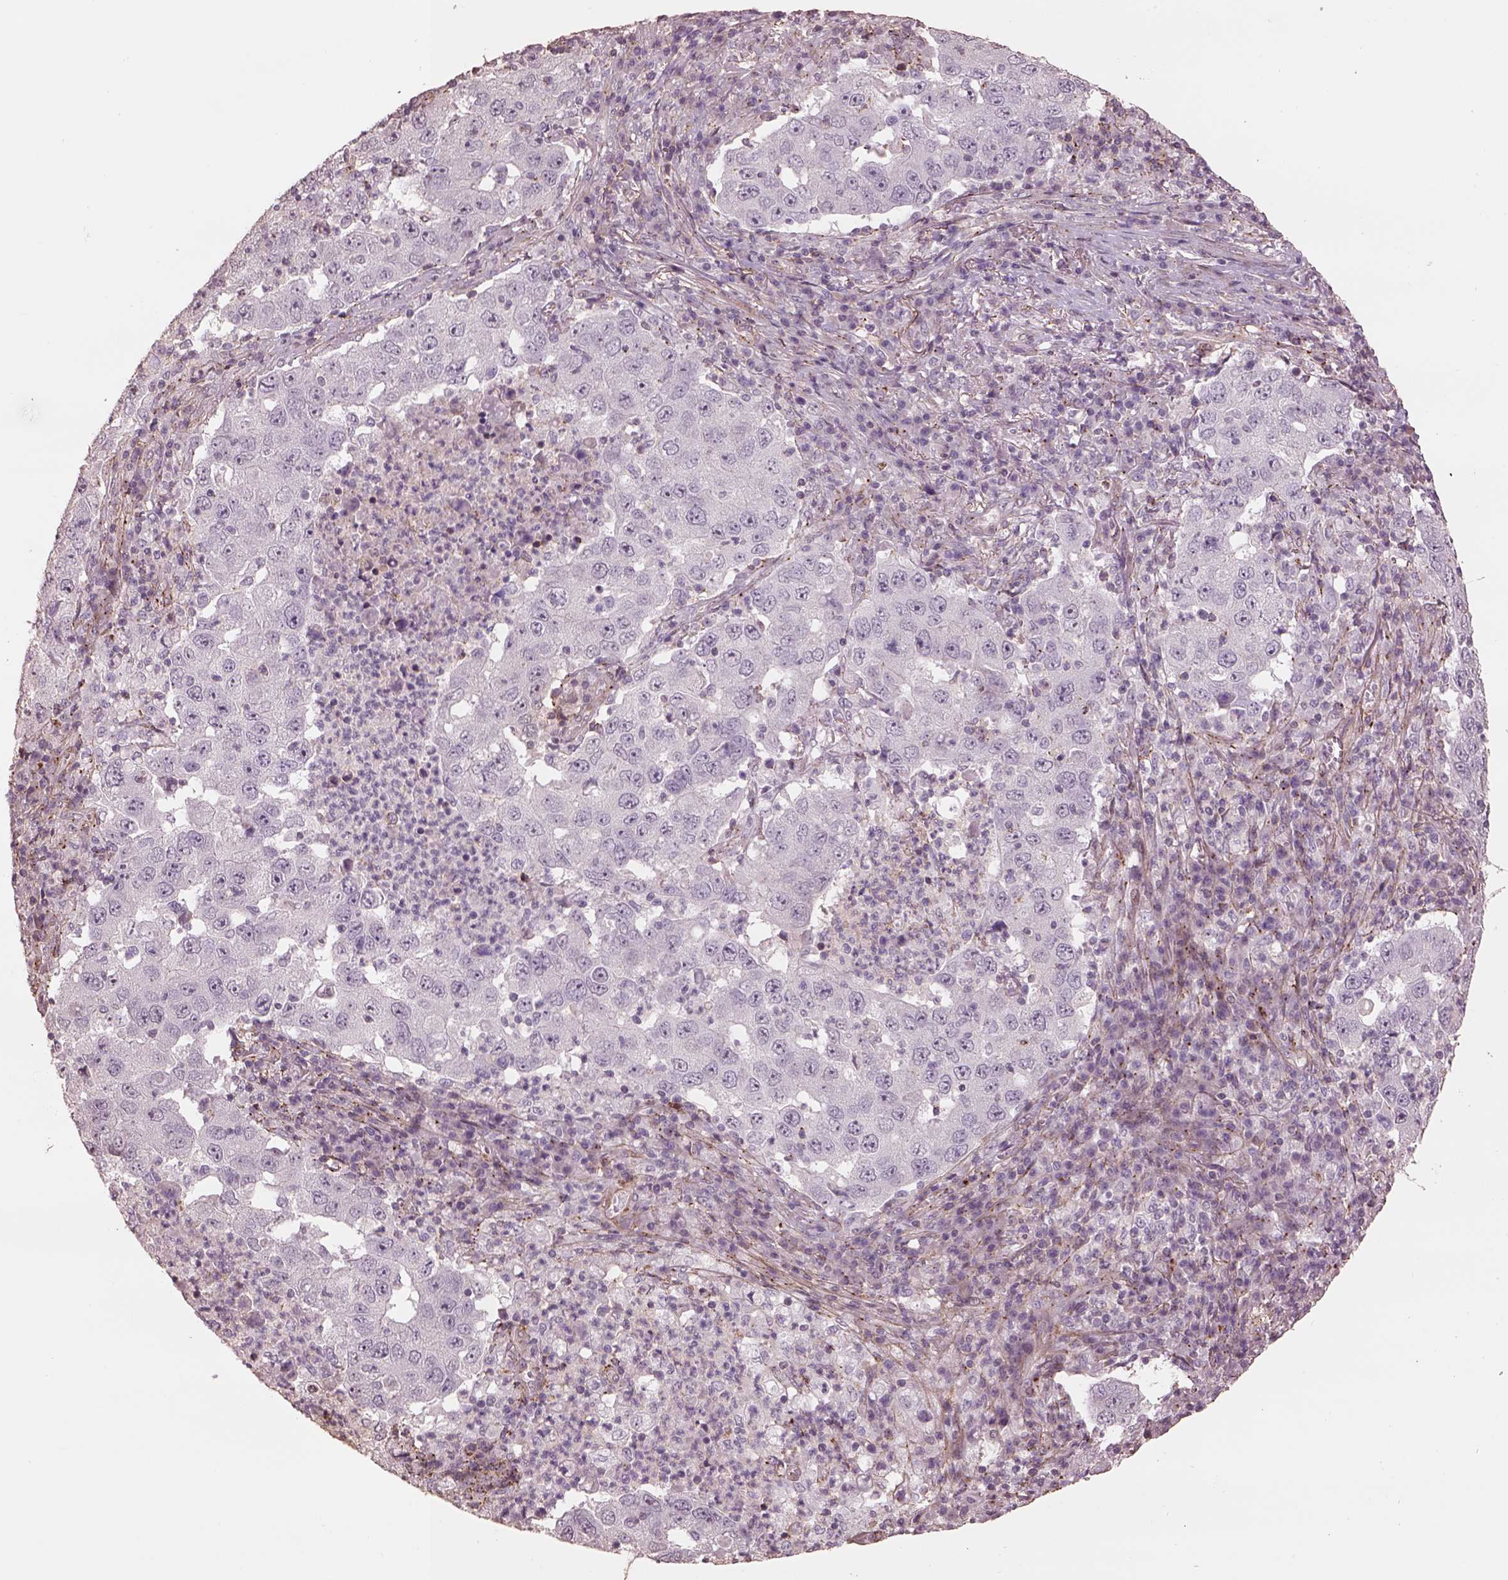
{"staining": {"intensity": "negative", "quantity": "none", "location": "none"}, "tissue": "lung cancer", "cell_type": "Tumor cells", "image_type": "cancer", "snomed": [{"axis": "morphology", "description": "Adenocarcinoma, NOS"}, {"axis": "topography", "description": "Lung"}], "caption": "Immunohistochemistry (IHC) image of neoplastic tissue: human lung cancer (adenocarcinoma) stained with DAB shows no significant protein positivity in tumor cells.", "gene": "LIN7A", "patient": {"sex": "male", "age": 73}}